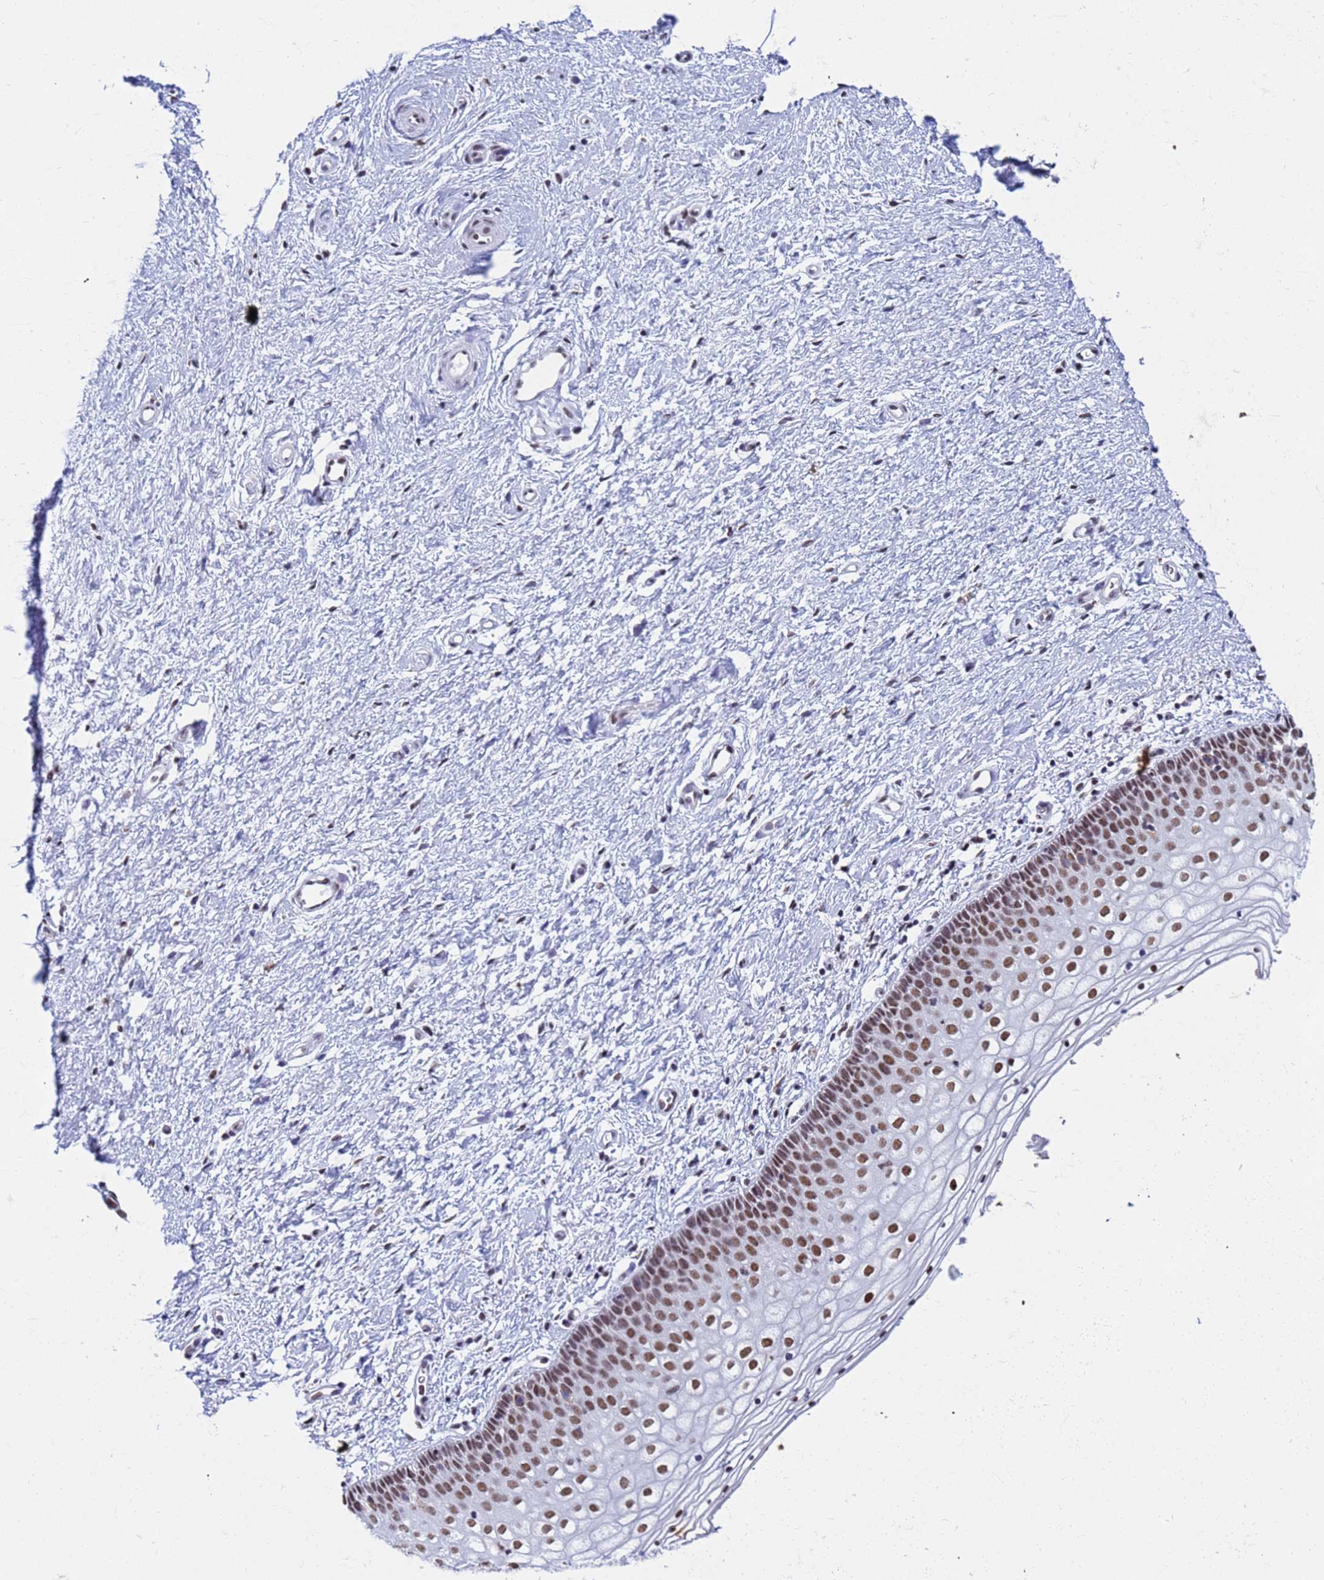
{"staining": {"intensity": "moderate", "quantity": ">75%", "location": "nuclear"}, "tissue": "vagina", "cell_type": "Squamous epithelial cells", "image_type": "normal", "snomed": [{"axis": "morphology", "description": "Normal tissue, NOS"}, {"axis": "topography", "description": "Vagina"}], "caption": "Squamous epithelial cells exhibit medium levels of moderate nuclear expression in about >75% of cells in unremarkable vagina.", "gene": "FAM170B", "patient": {"sex": "female", "age": 60}}